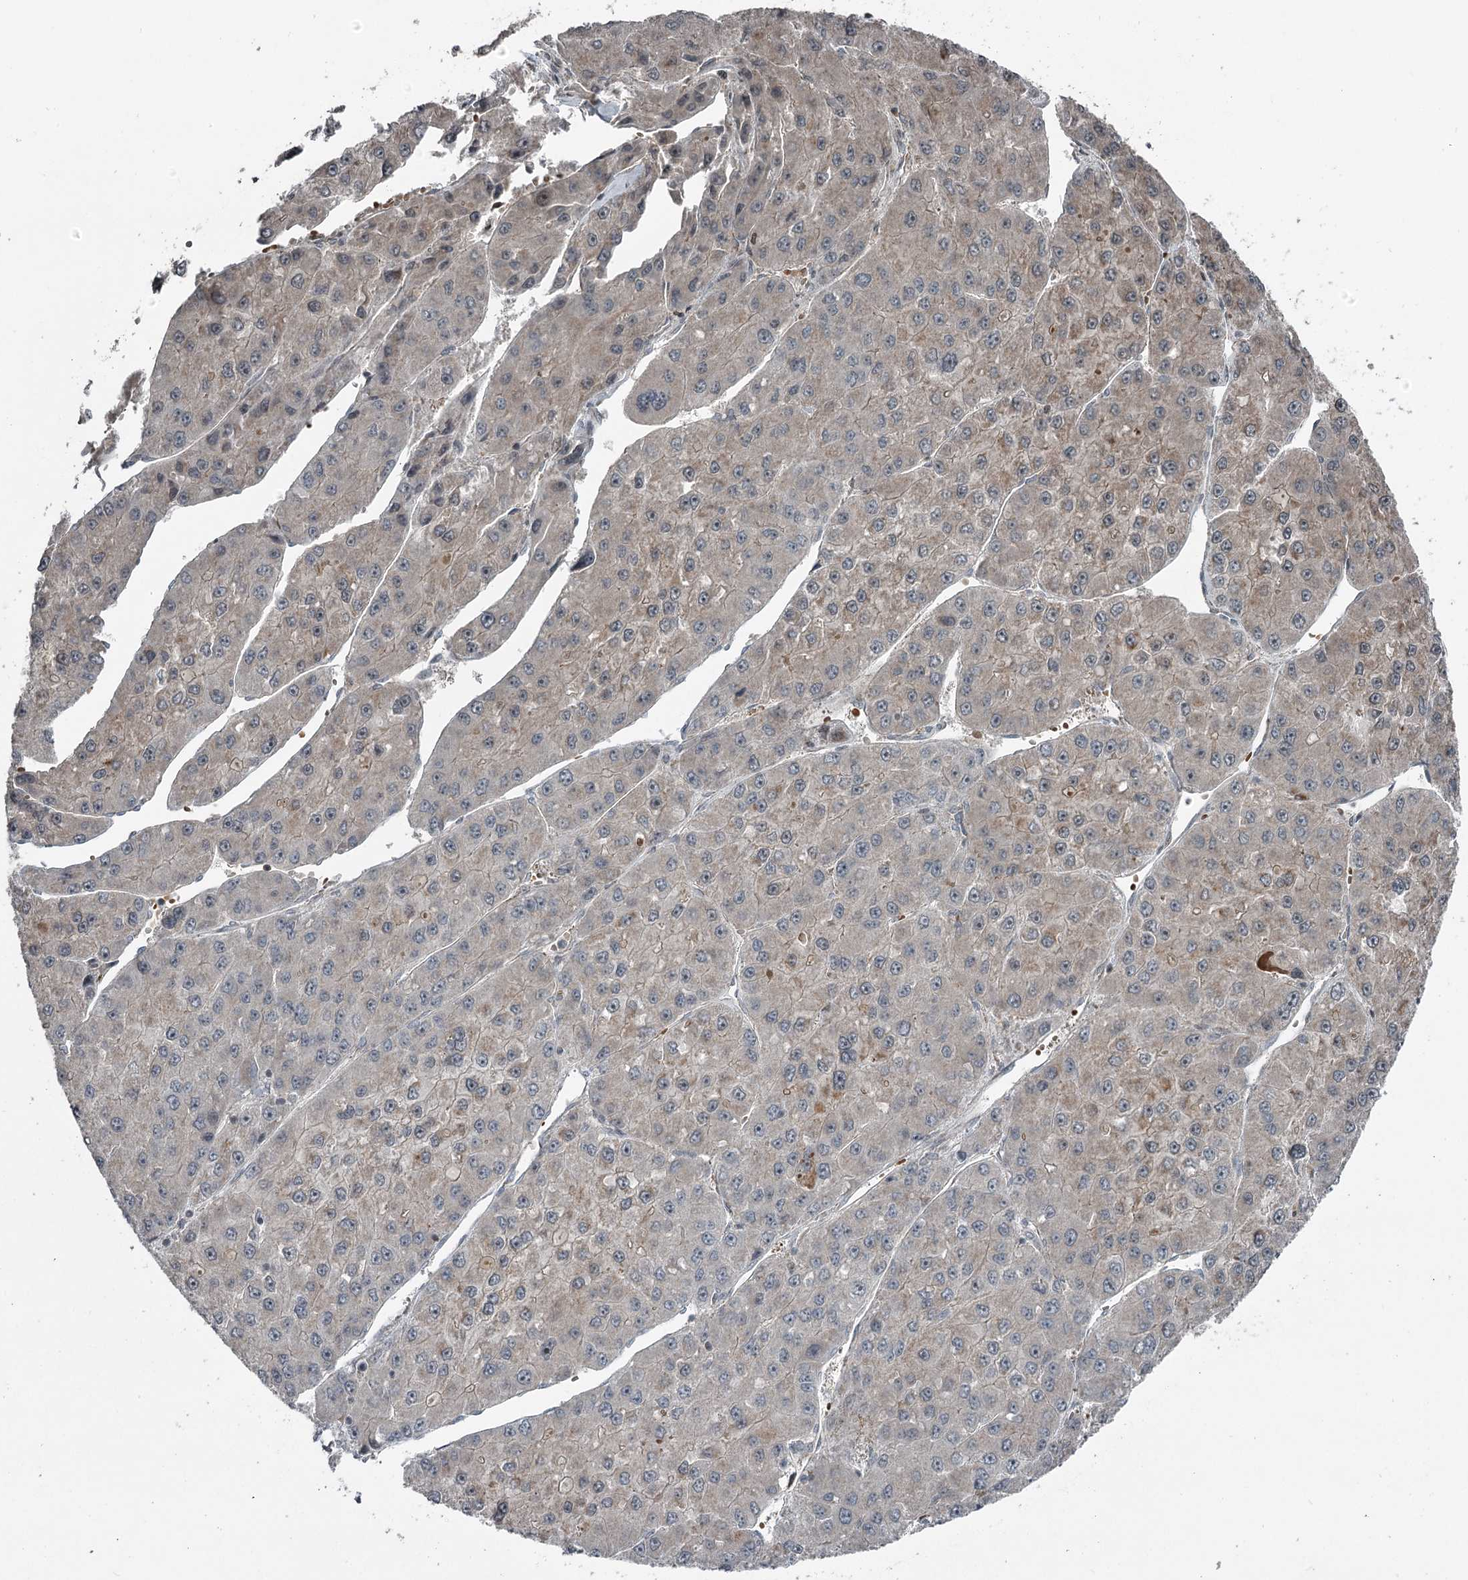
{"staining": {"intensity": "weak", "quantity": "<25%", "location": "cytoplasmic/membranous"}, "tissue": "liver cancer", "cell_type": "Tumor cells", "image_type": "cancer", "snomed": [{"axis": "morphology", "description": "Carcinoma, Hepatocellular, NOS"}, {"axis": "topography", "description": "Liver"}], "caption": "Photomicrograph shows no protein staining in tumor cells of hepatocellular carcinoma (liver) tissue.", "gene": "RASSF8", "patient": {"sex": "female", "age": 73}}